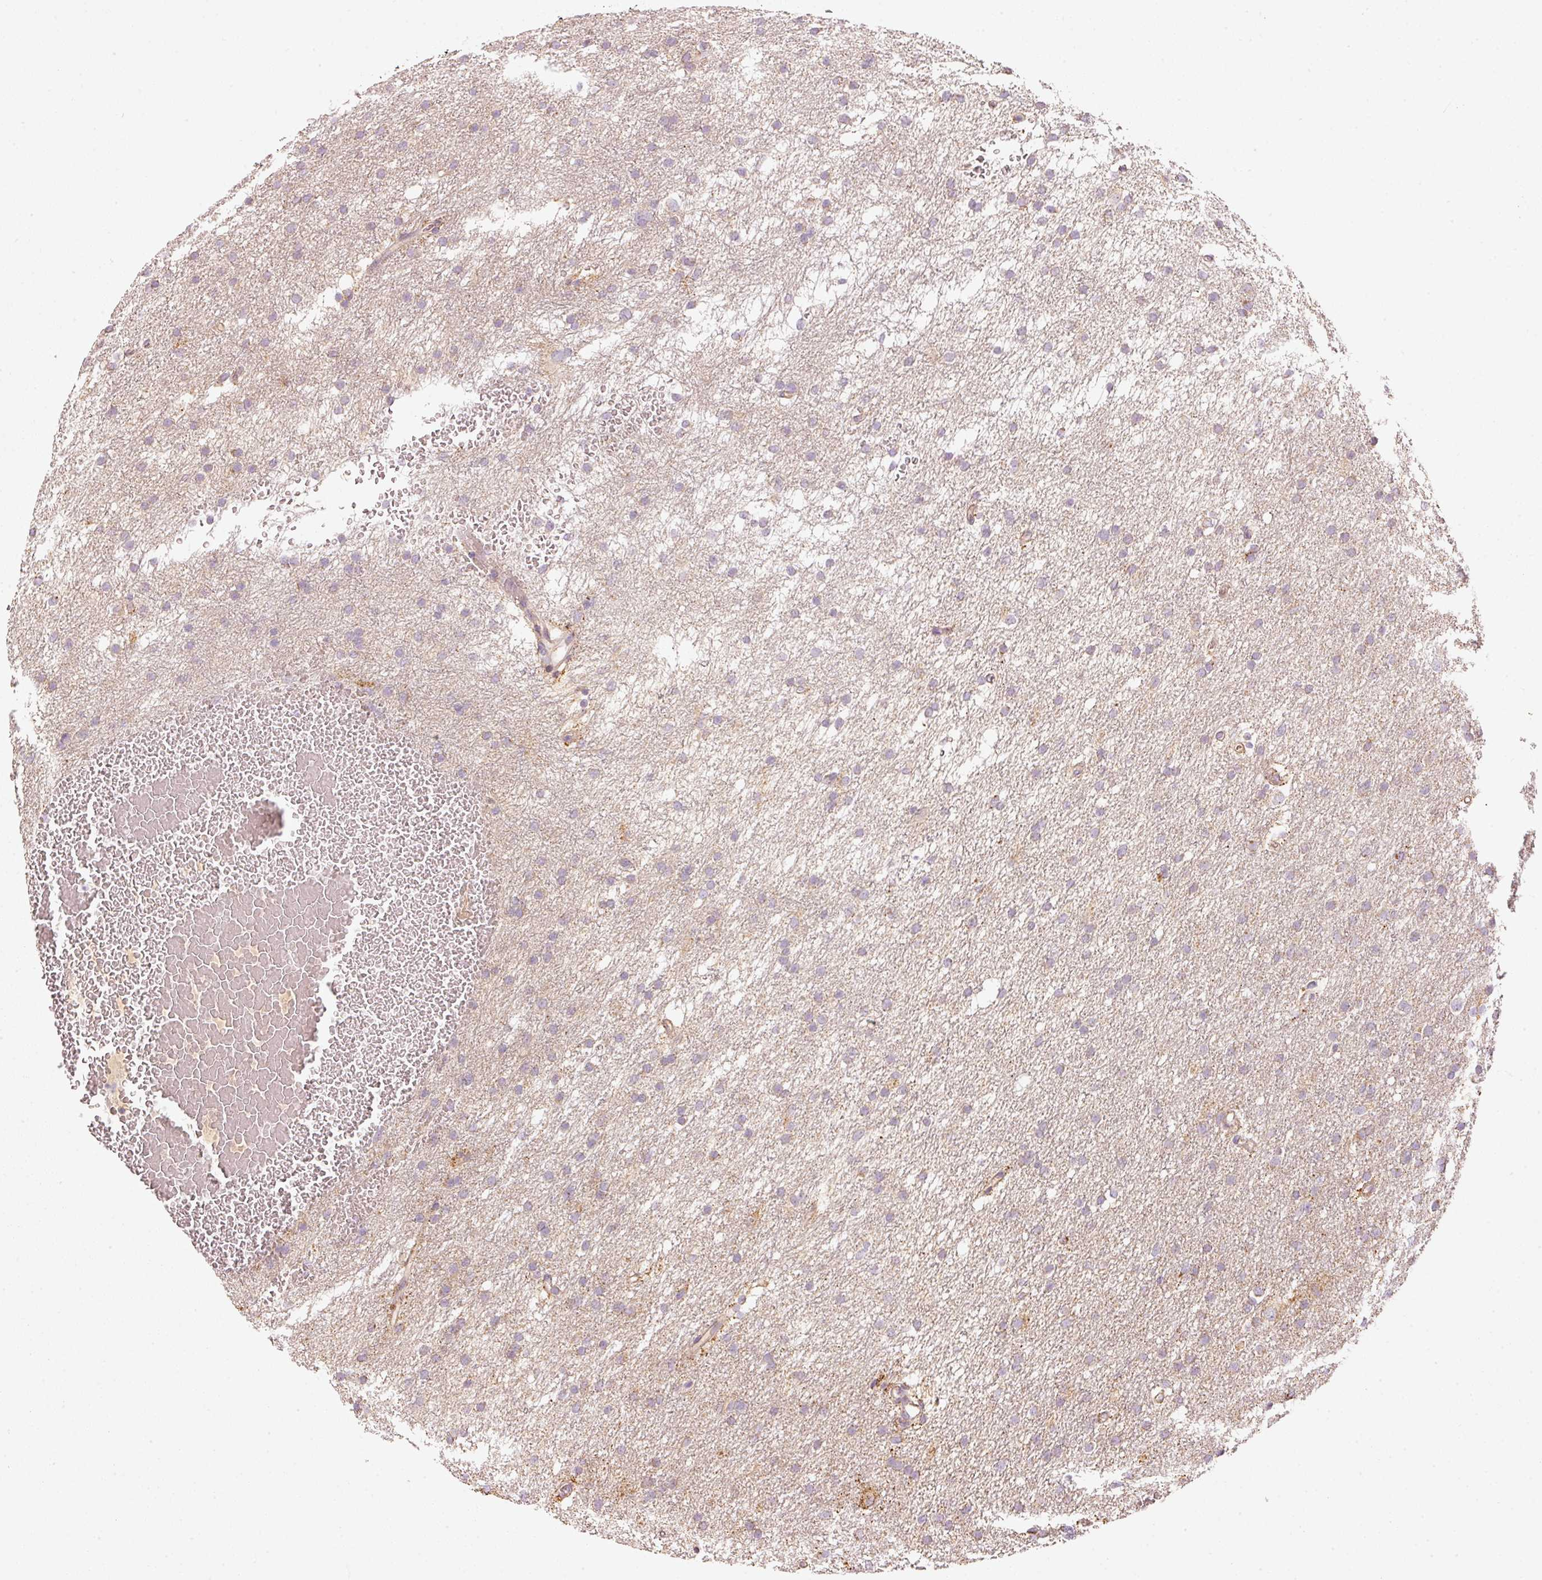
{"staining": {"intensity": "negative", "quantity": "none", "location": "none"}, "tissue": "glioma", "cell_type": "Tumor cells", "image_type": "cancer", "snomed": [{"axis": "morphology", "description": "Glioma, malignant, High grade"}, {"axis": "topography", "description": "Cerebral cortex"}], "caption": "This is a photomicrograph of IHC staining of glioma, which shows no expression in tumor cells. (Stains: DAB IHC with hematoxylin counter stain, Microscopy: brightfield microscopy at high magnification).", "gene": "C17orf98", "patient": {"sex": "female", "age": 36}}